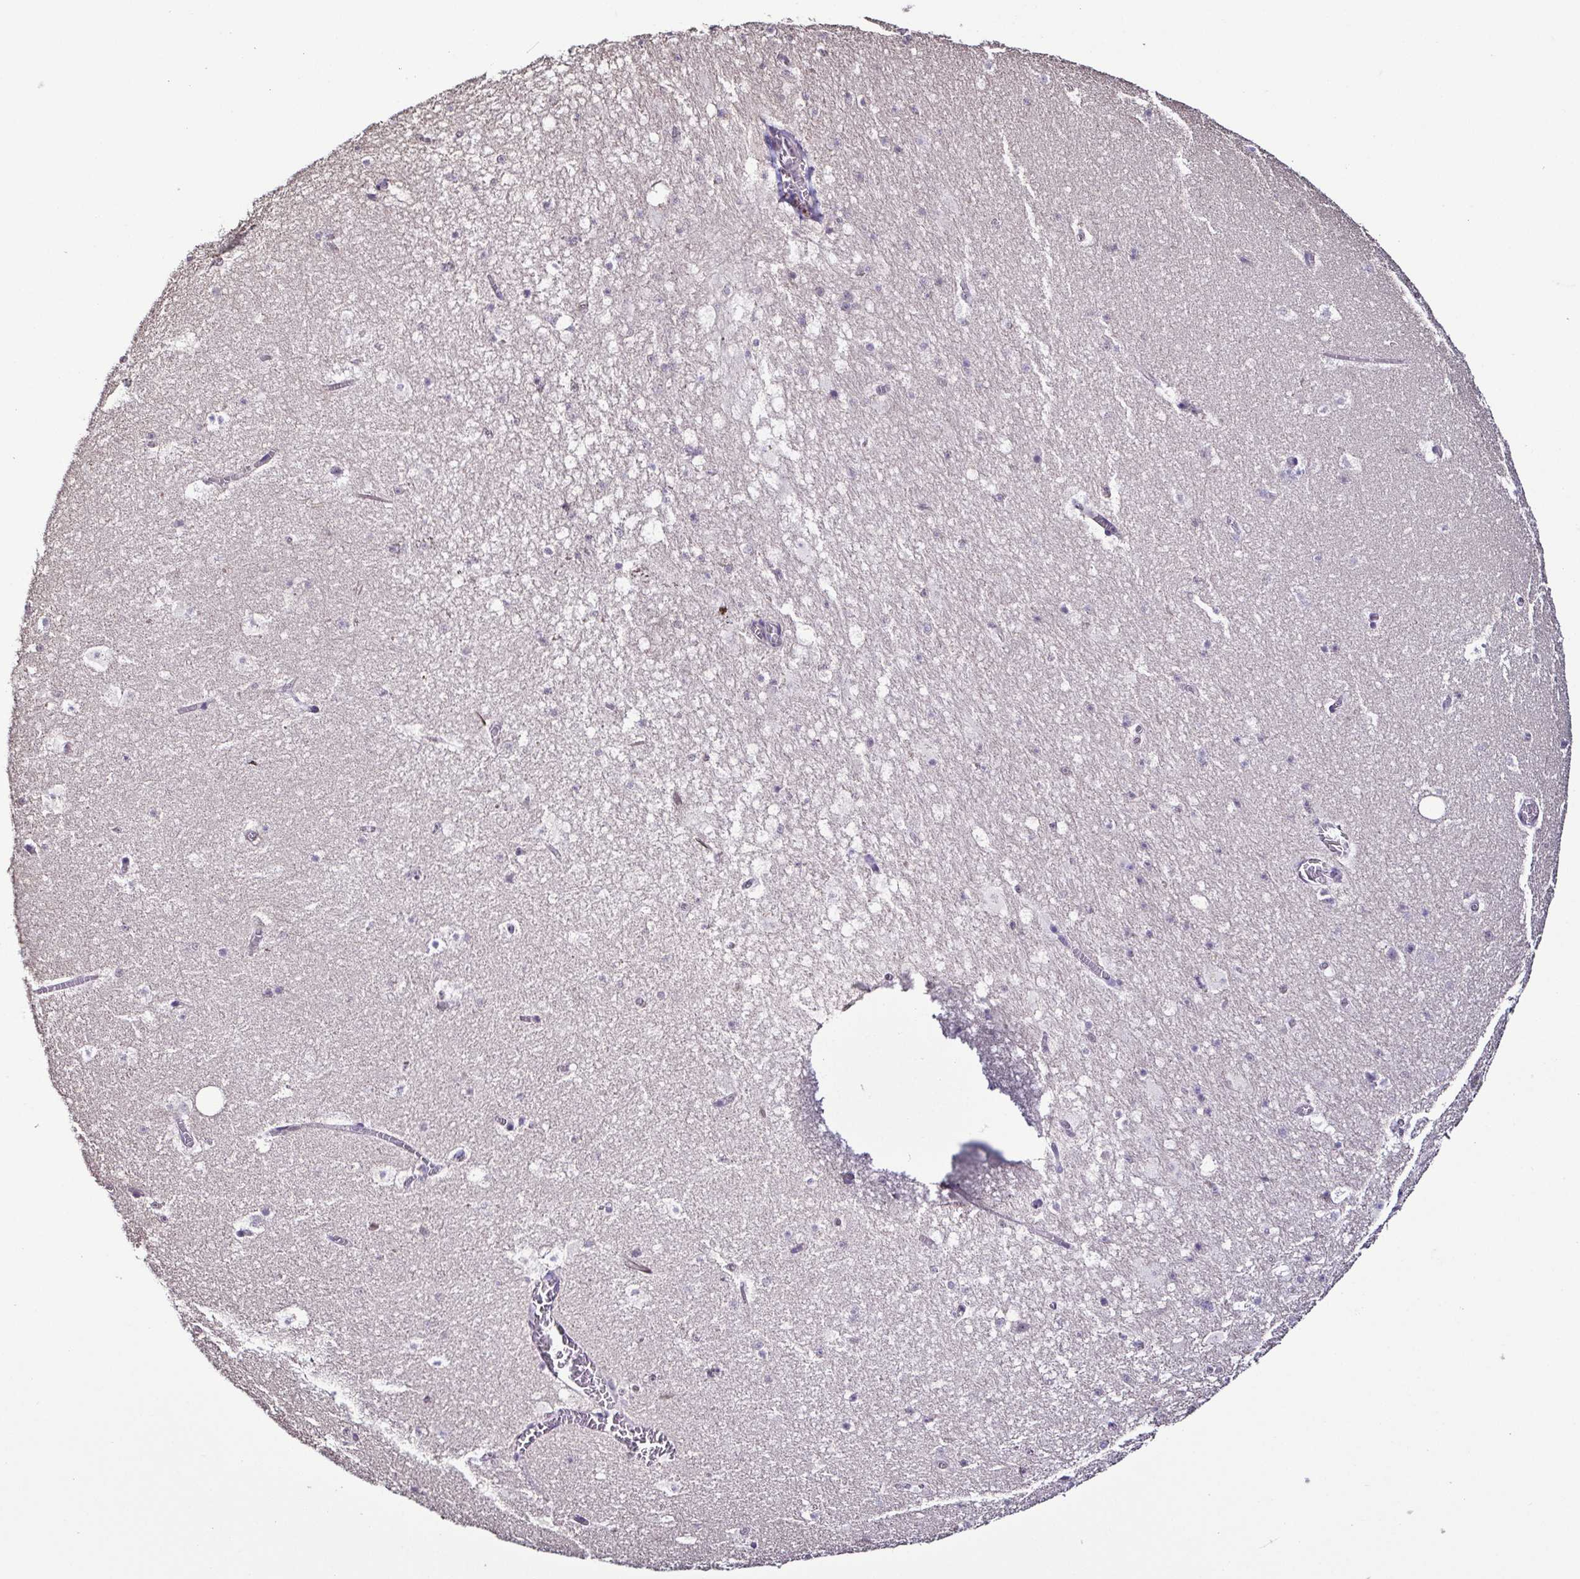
{"staining": {"intensity": "negative", "quantity": "none", "location": "none"}, "tissue": "hippocampus", "cell_type": "Glial cells", "image_type": "normal", "snomed": [{"axis": "morphology", "description": "Normal tissue, NOS"}, {"axis": "topography", "description": "Hippocampus"}], "caption": "An image of hippocampus stained for a protein shows no brown staining in glial cells.", "gene": "LMOD2", "patient": {"sex": "female", "age": 42}}